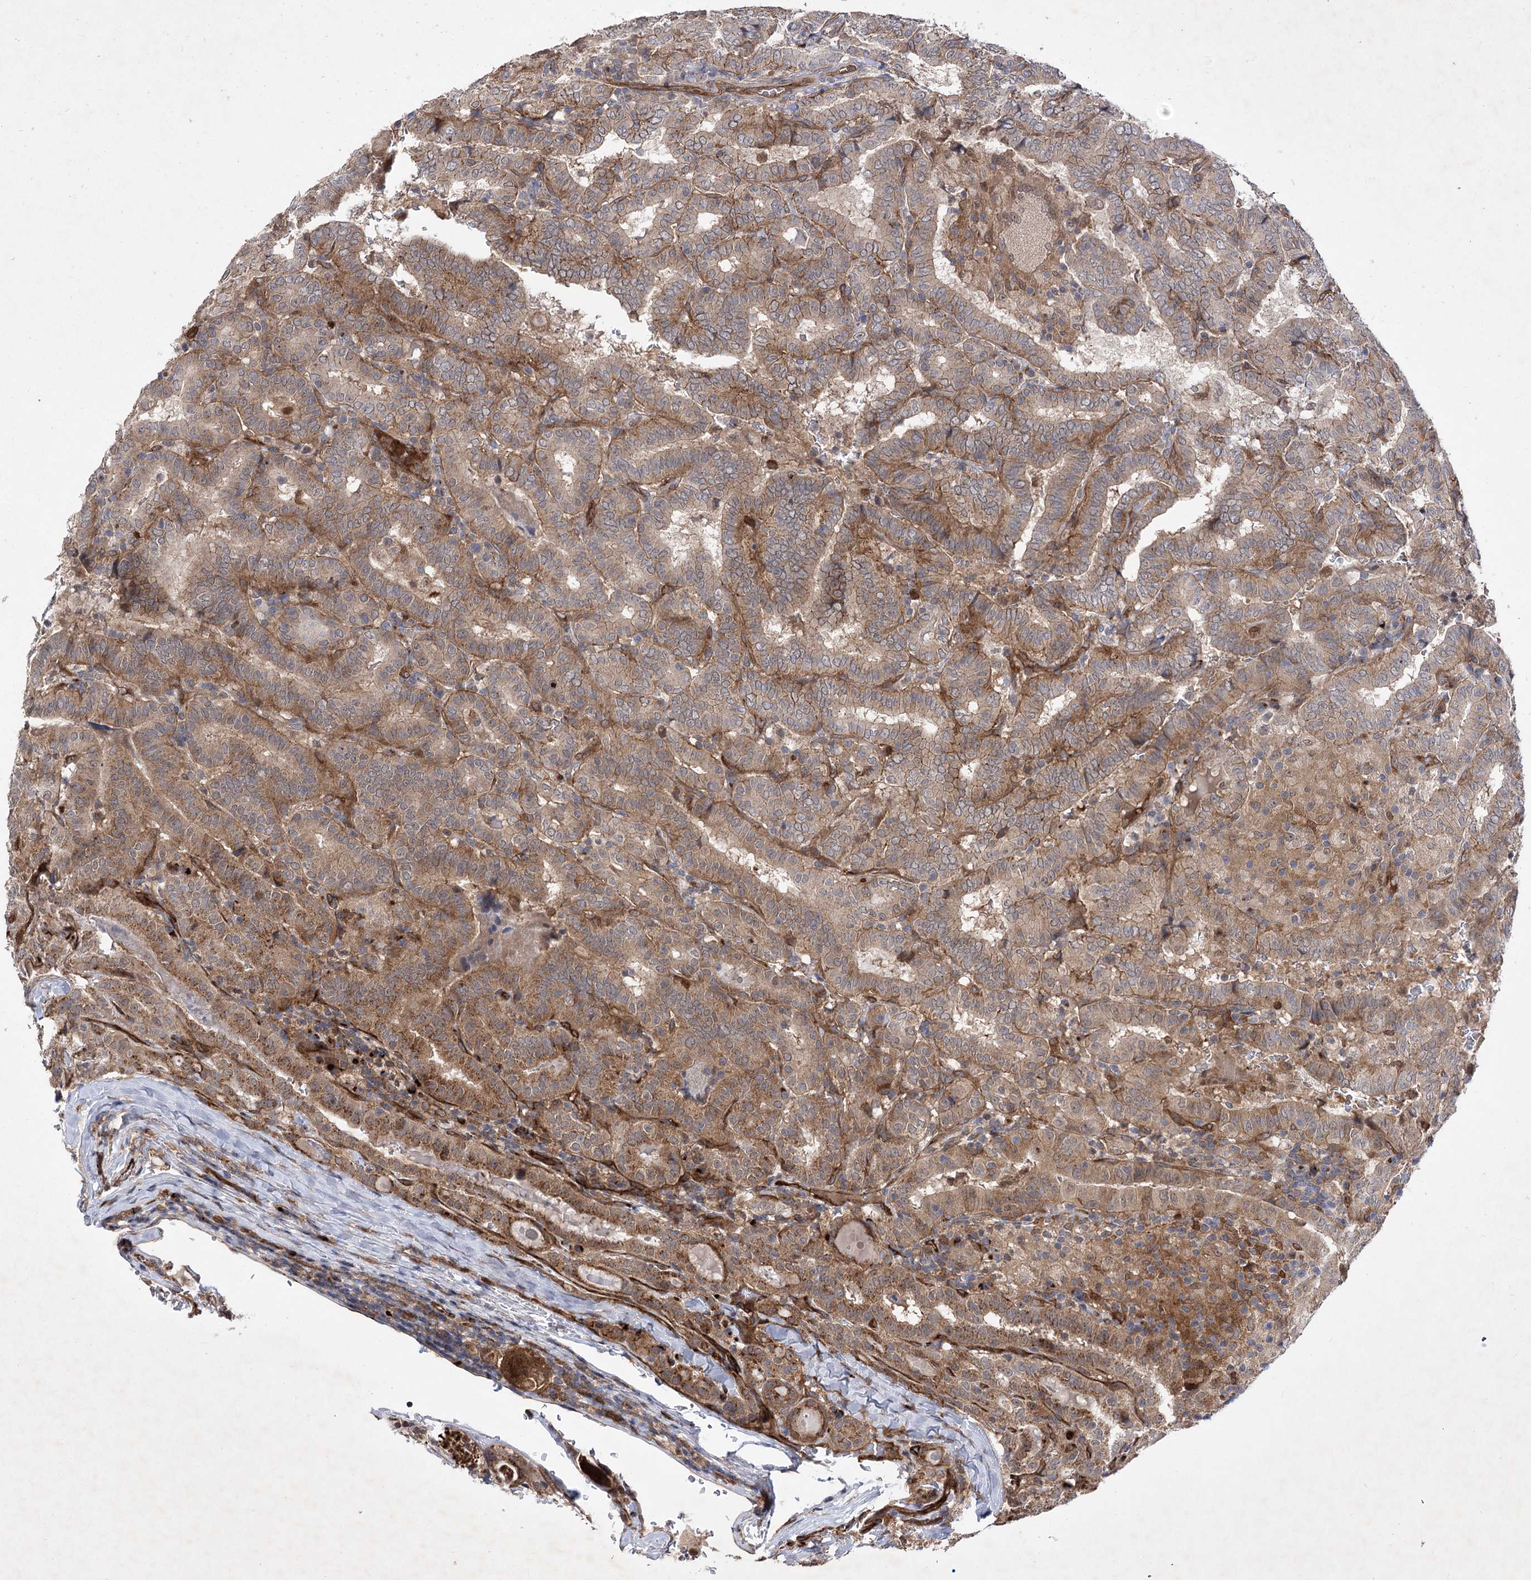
{"staining": {"intensity": "moderate", "quantity": ">75%", "location": "cytoplasmic/membranous"}, "tissue": "thyroid cancer", "cell_type": "Tumor cells", "image_type": "cancer", "snomed": [{"axis": "morphology", "description": "Papillary adenocarcinoma, NOS"}, {"axis": "topography", "description": "Thyroid gland"}], "caption": "Immunohistochemistry staining of thyroid cancer, which exhibits medium levels of moderate cytoplasmic/membranous positivity in about >75% of tumor cells indicating moderate cytoplasmic/membranous protein positivity. The staining was performed using DAB (brown) for protein detection and nuclei were counterstained in hematoxylin (blue).", "gene": "ARHGAP31", "patient": {"sex": "female", "age": 72}}